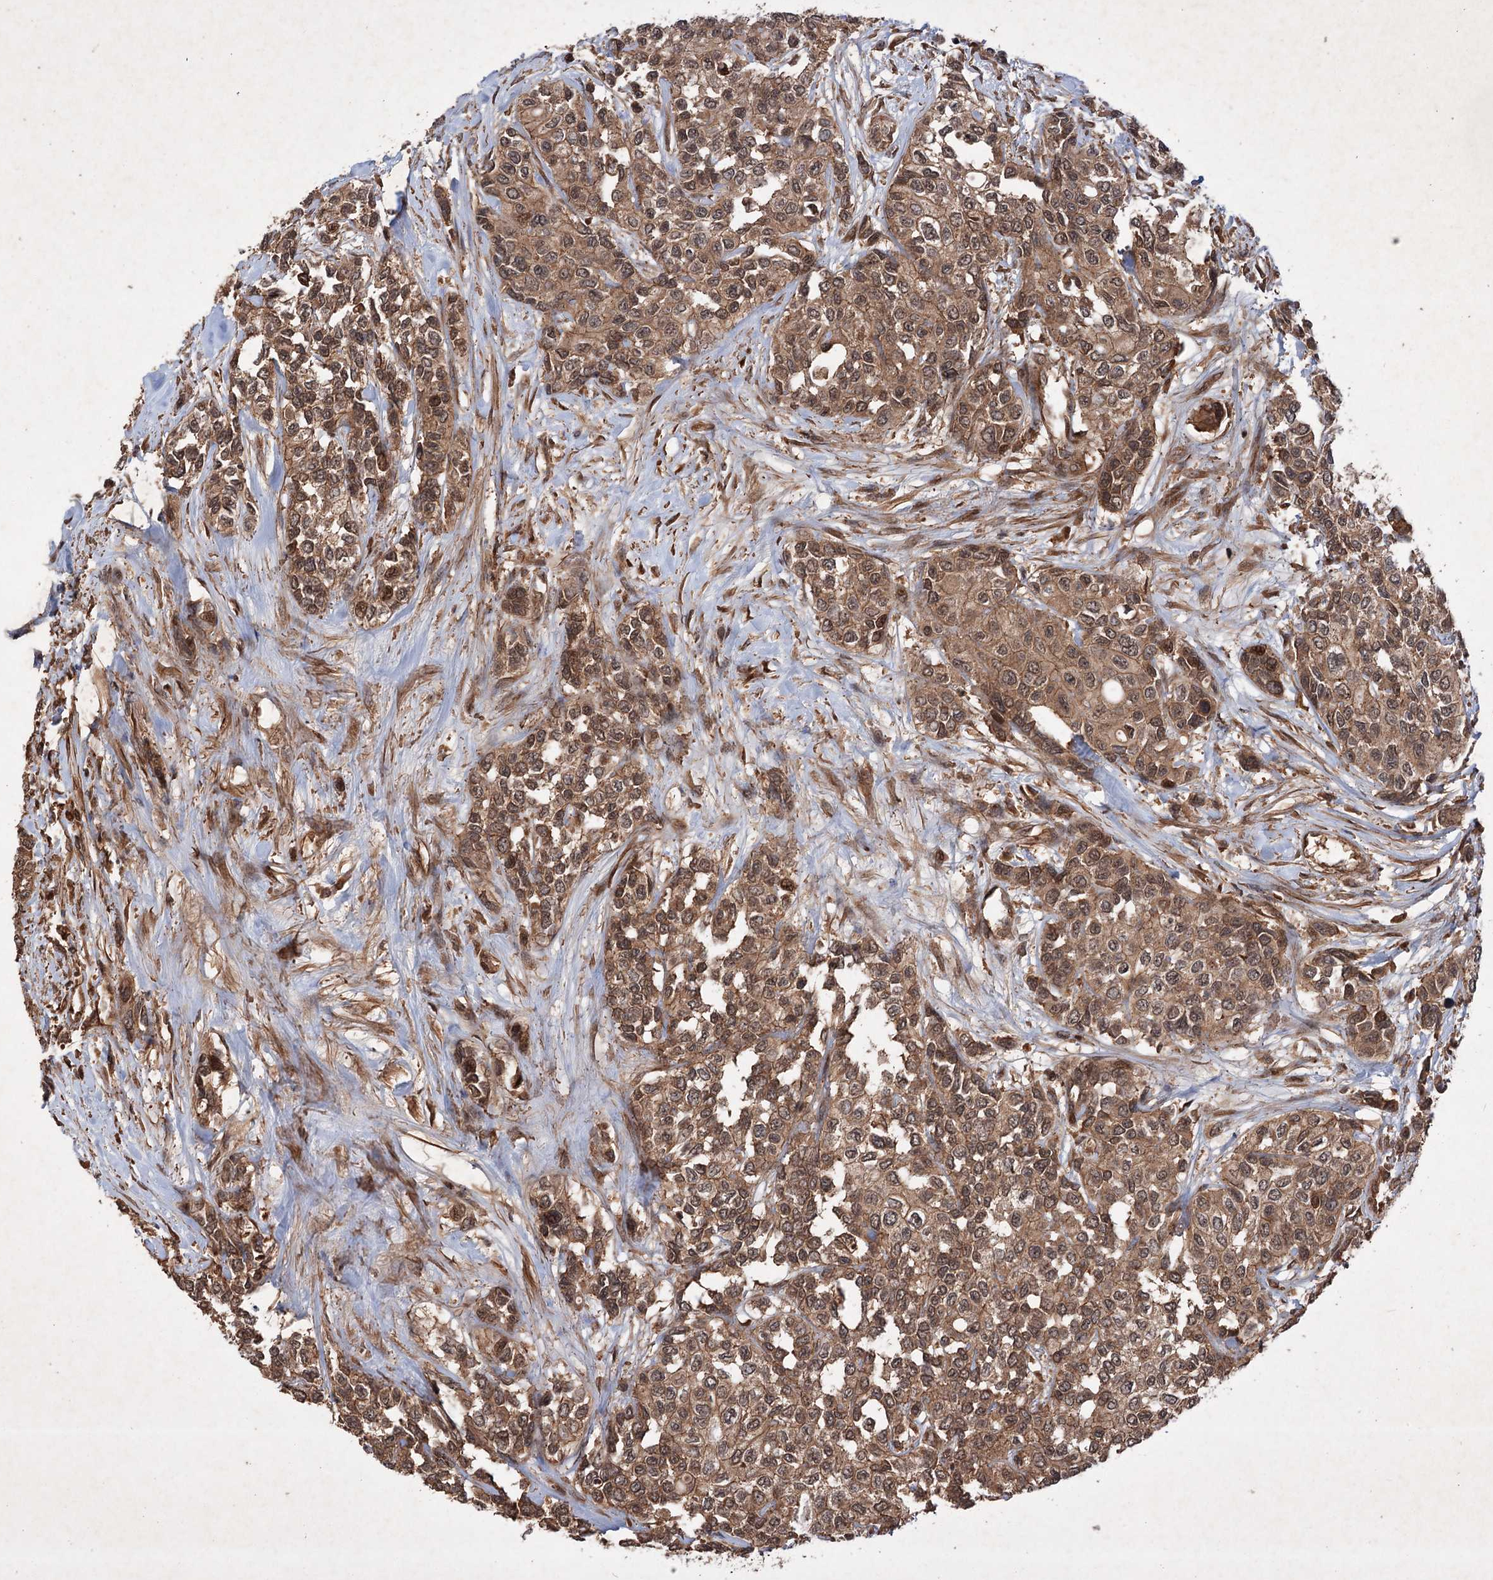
{"staining": {"intensity": "moderate", "quantity": ">75%", "location": "cytoplasmic/membranous,nuclear"}, "tissue": "urothelial cancer", "cell_type": "Tumor cells", "image_type": "cancer", "snomed": [{"axis": "morphology", "description": "Normal tissue, NOS"}, {"axis": "morphology", "description": "Urothelial carcinoma, High grade"}, {"axis": "topography", "description": "Vascular tissue"}, {"axis": "topography", "description": "Urinary bladder"}], "caption": "Urothelial carcinoma (high-grade) stained with a brown dye demonstrates moderate cytoplasmic/membranous and nuclear positive staining in approximately >75% of tumor cells.", "gene": "ADK", "patient": {"sex": "female", "age": 56}}